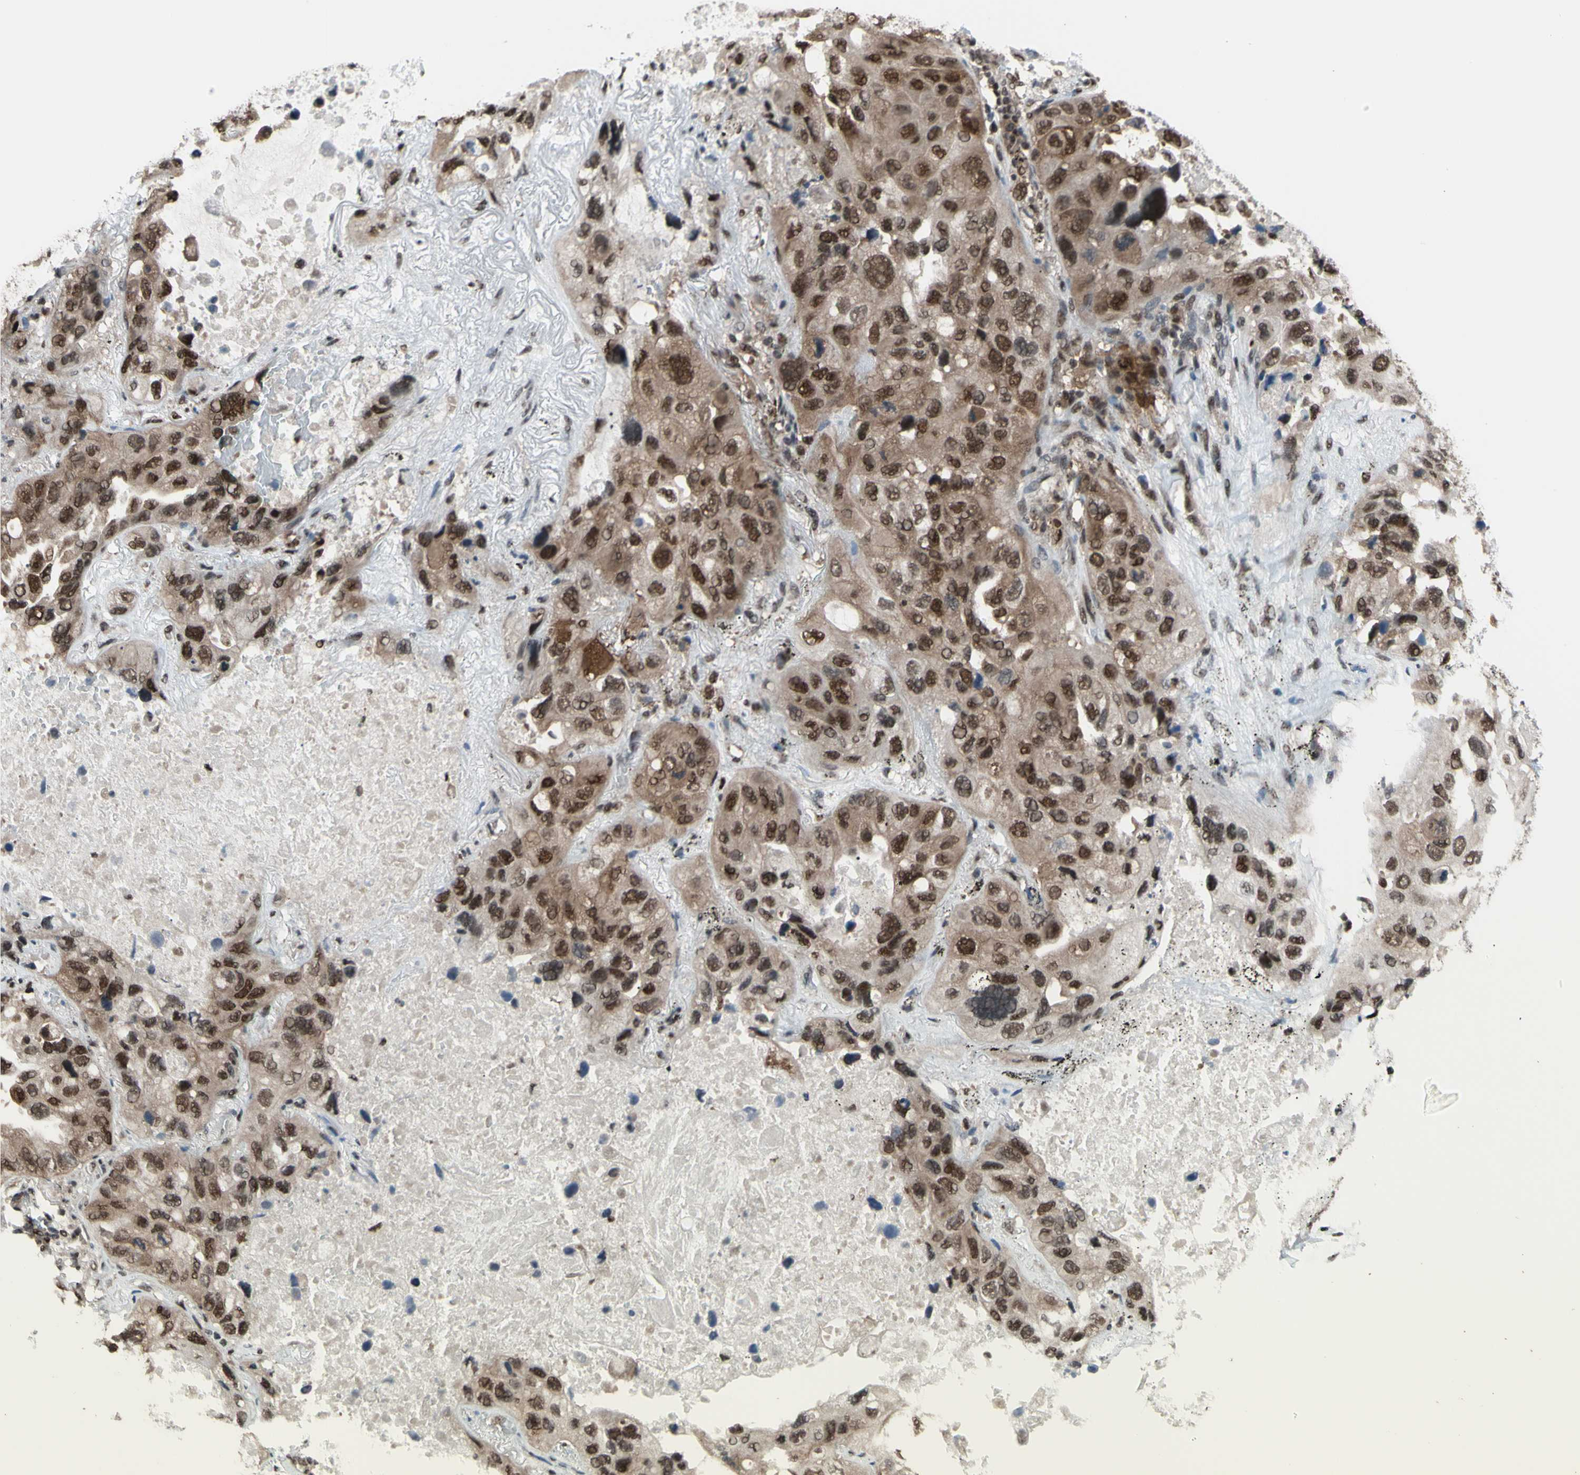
{"staining": {"intensity": "moderate", "quantity": ">75%", "location": "cytoplasmic/membranous,nuclear"}, "tissue": "lung cancer", "cell_type": "Tumor cells", "image_type": "cancer", "snomed": [{"axis": "morphology", "description": "Squamous cell carcinoma, NOS"}, {"axis": "topography", "description": "Lung"}], "caption": "The photomicrograph exhibits a brown stain indicating the presence of a protein in the cytoplasmic/membranous and nuclear of tumor cells in lung squamous cell carcinoma.", "gene": "FKBP5", "patient": {"sex": "female", "age": 73}}